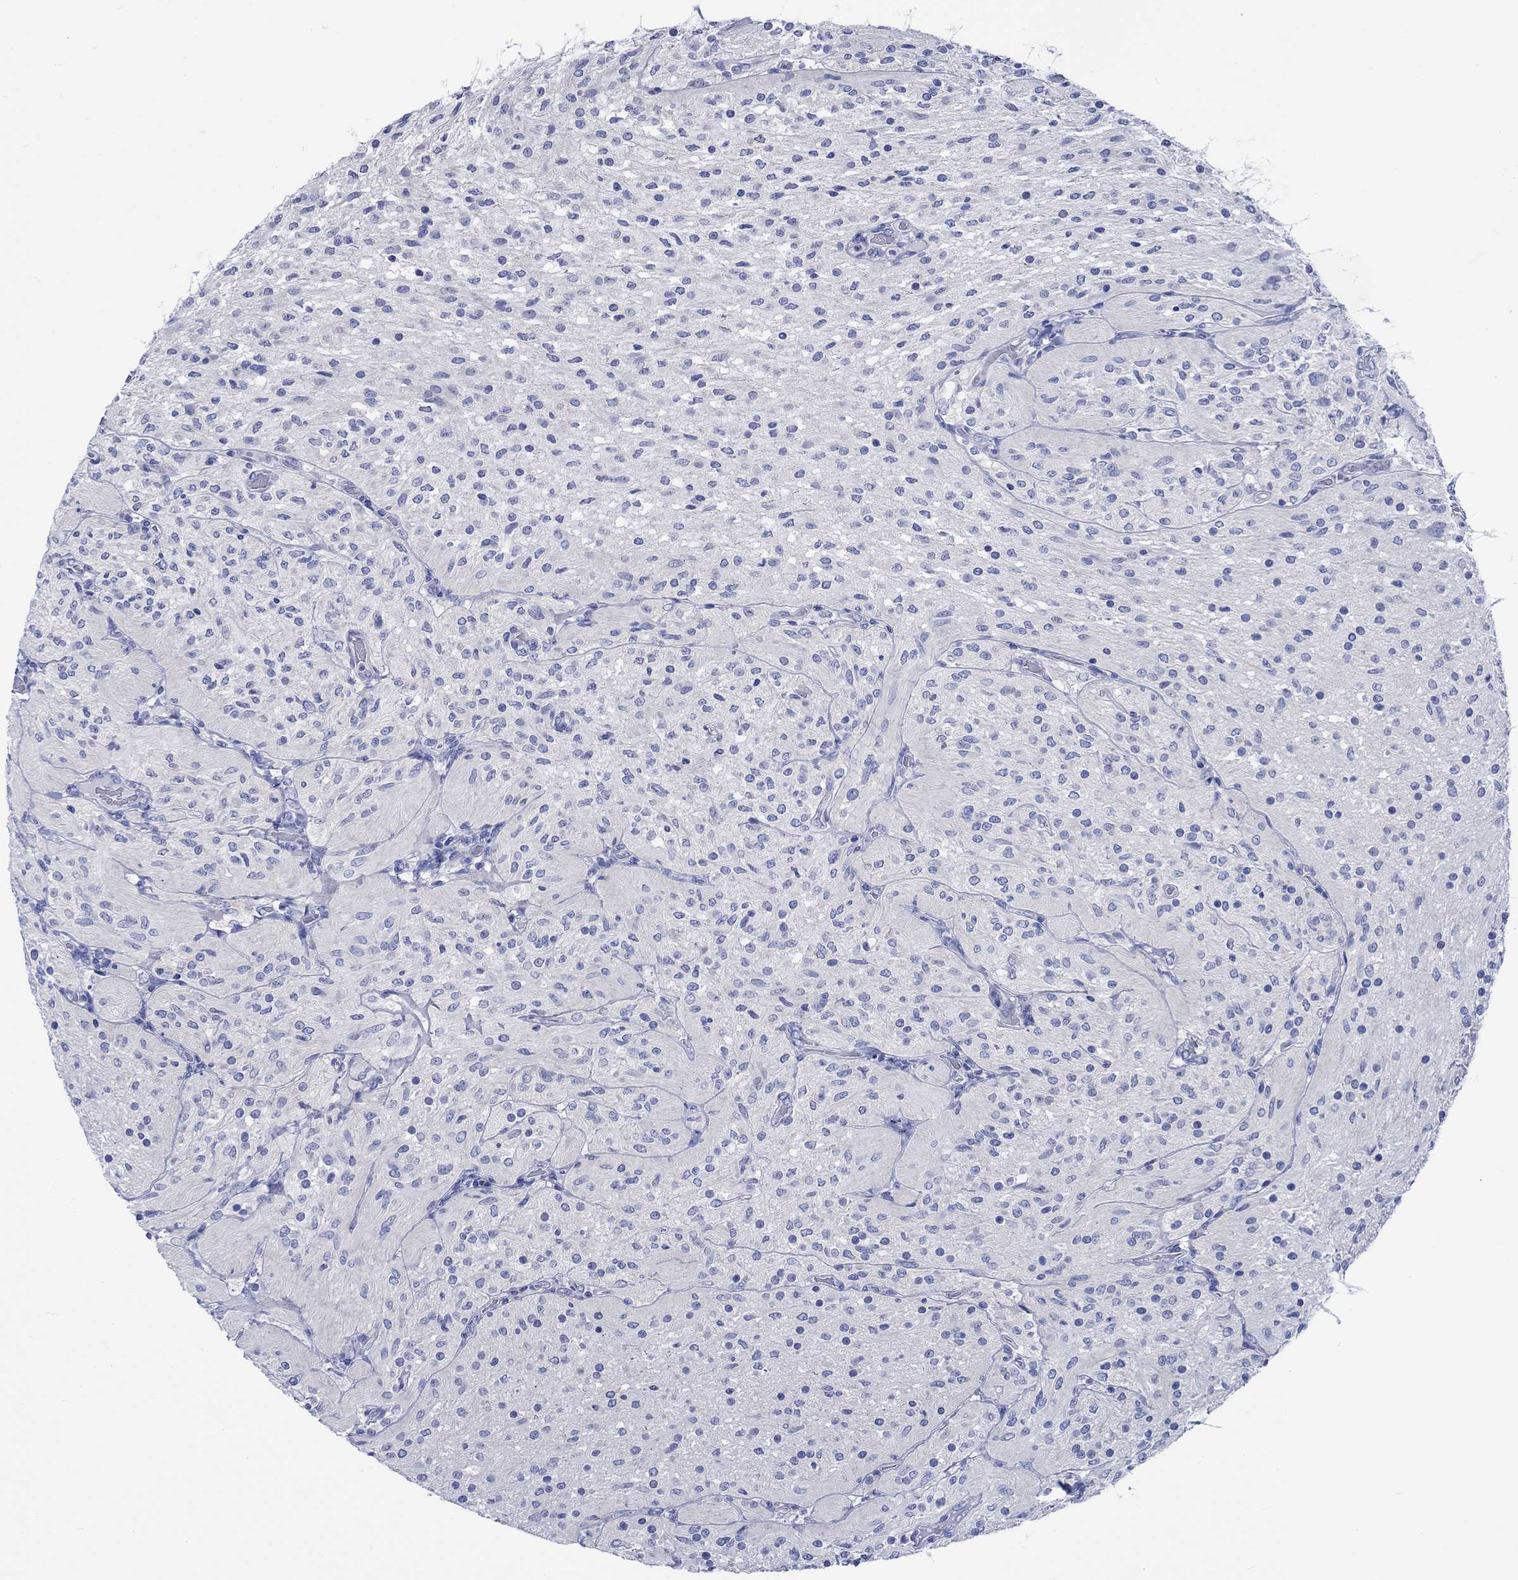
{"staining": {"intensity": "negative", "quantity": "none", "location": "none"}, "tissue": "glioma", "cell_type": "Tumor cells", "image_type": "cancer", "snomed": [{"axis": "morphology", "description": "Glioma, malignant, Low grade"}, {"axis": "topography", "description": "Brain"}], "caption": "High magnification brightfield microscopy of glioma stained with DAB (brown) and counterstained with hematoxylin (blue): tumor cells show no significant staining. Nuclei are stained in blue.", "gene": "PTPRN2", "patient": {"sex": "male", "age": 3}}